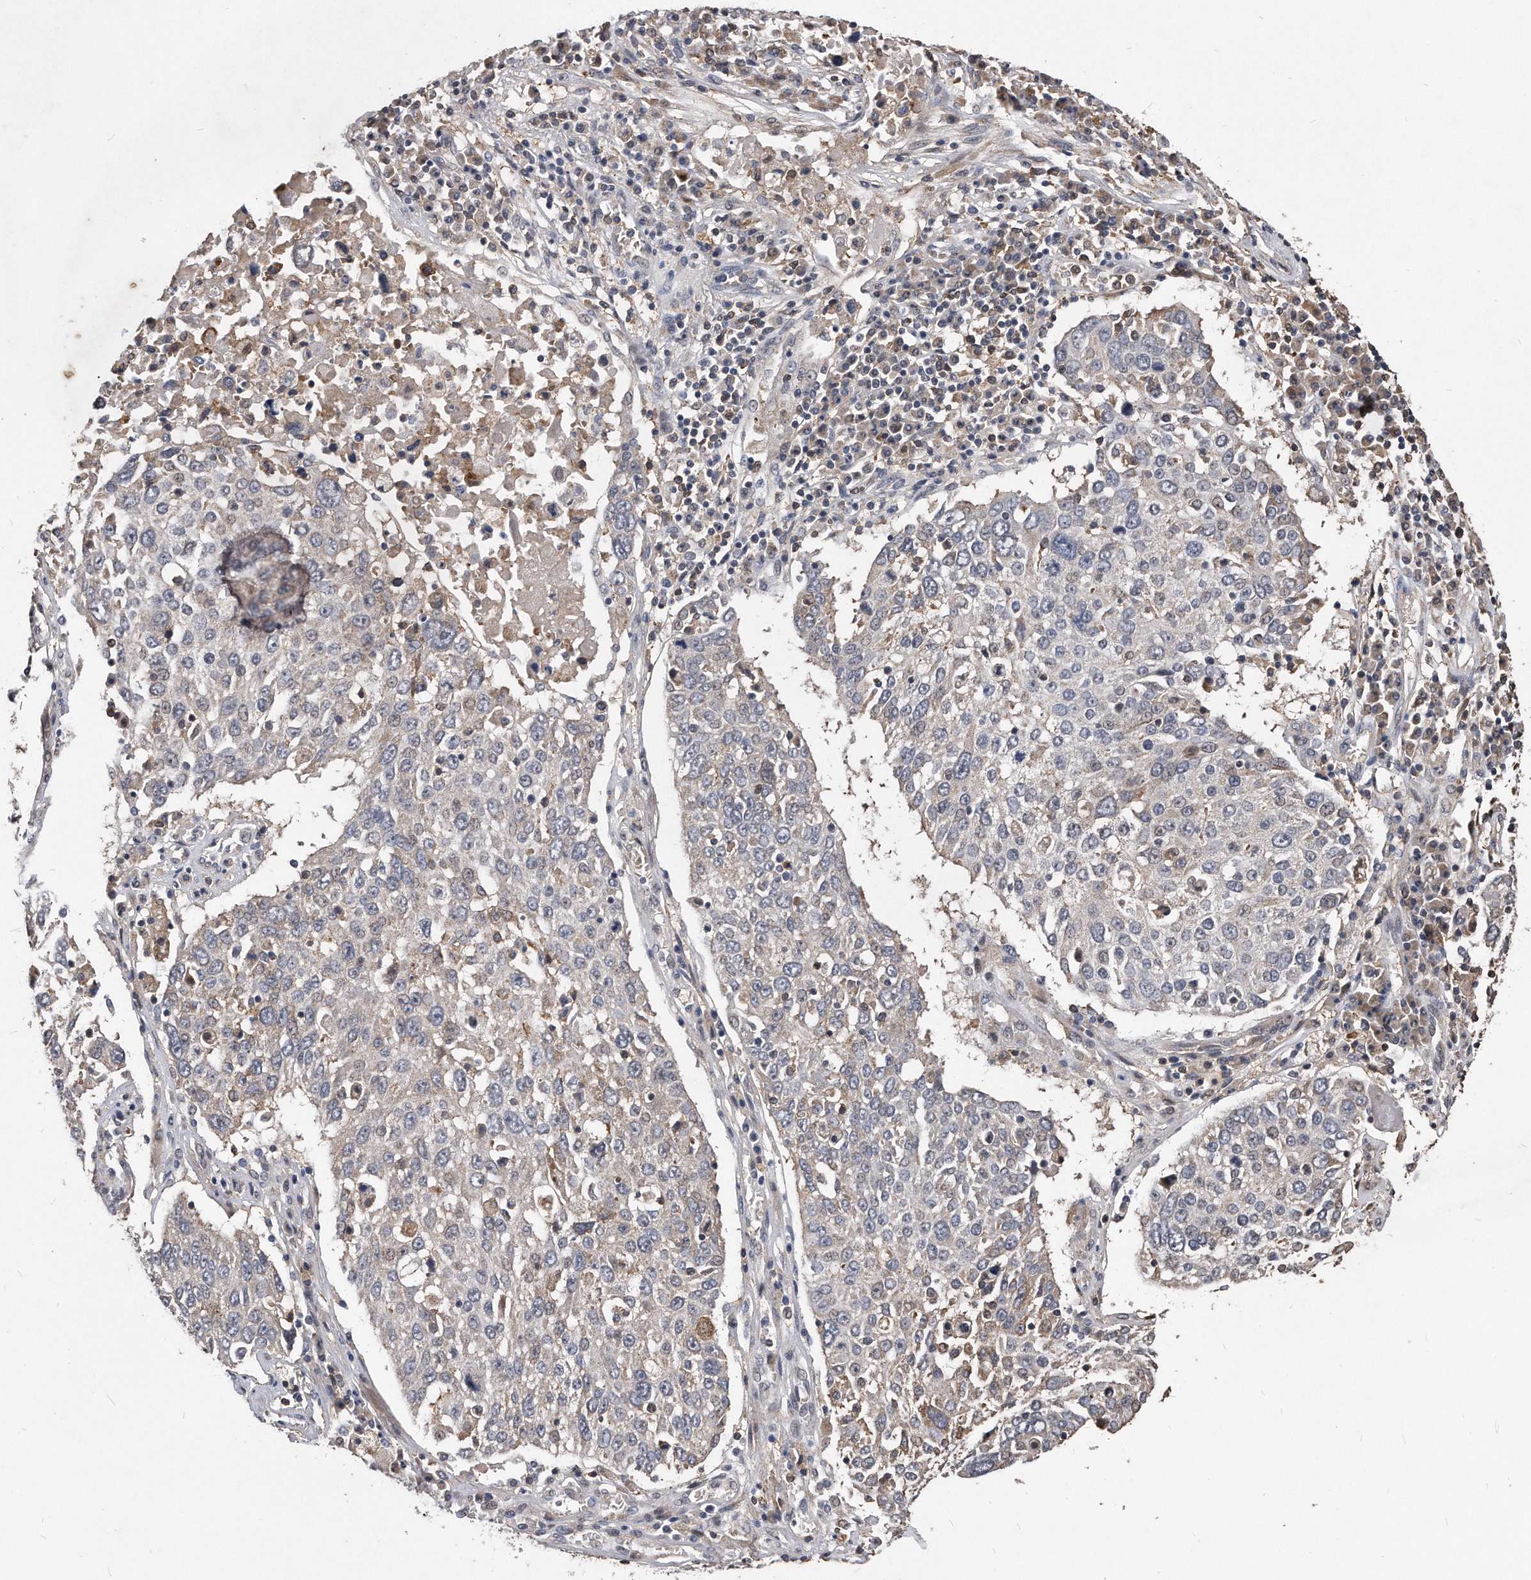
{"staining": {"intensity": "weak", "quantity": "<25%", "location": "cytoplasmic/membranous"}, "tissue": "lung cancer", "cell_type": "Tumor cells", "image_type": "cancer", "snomed": [{"axis": "morphology", "description": "Squamous cell carcinoma, NOS"}, {"axis": "topography", "description": "Lung"}], "caption": "Tumor cells show no significant protein expression in lung squamous cell carcinoma. (Stains: DAB immunohistochemistry (IHC) with hematoxylin counter stain, Microscopy: brightfield microscopy at high magnification).", "gene": "IL20RA", "patient": {"sex": "male", "age": 65}}